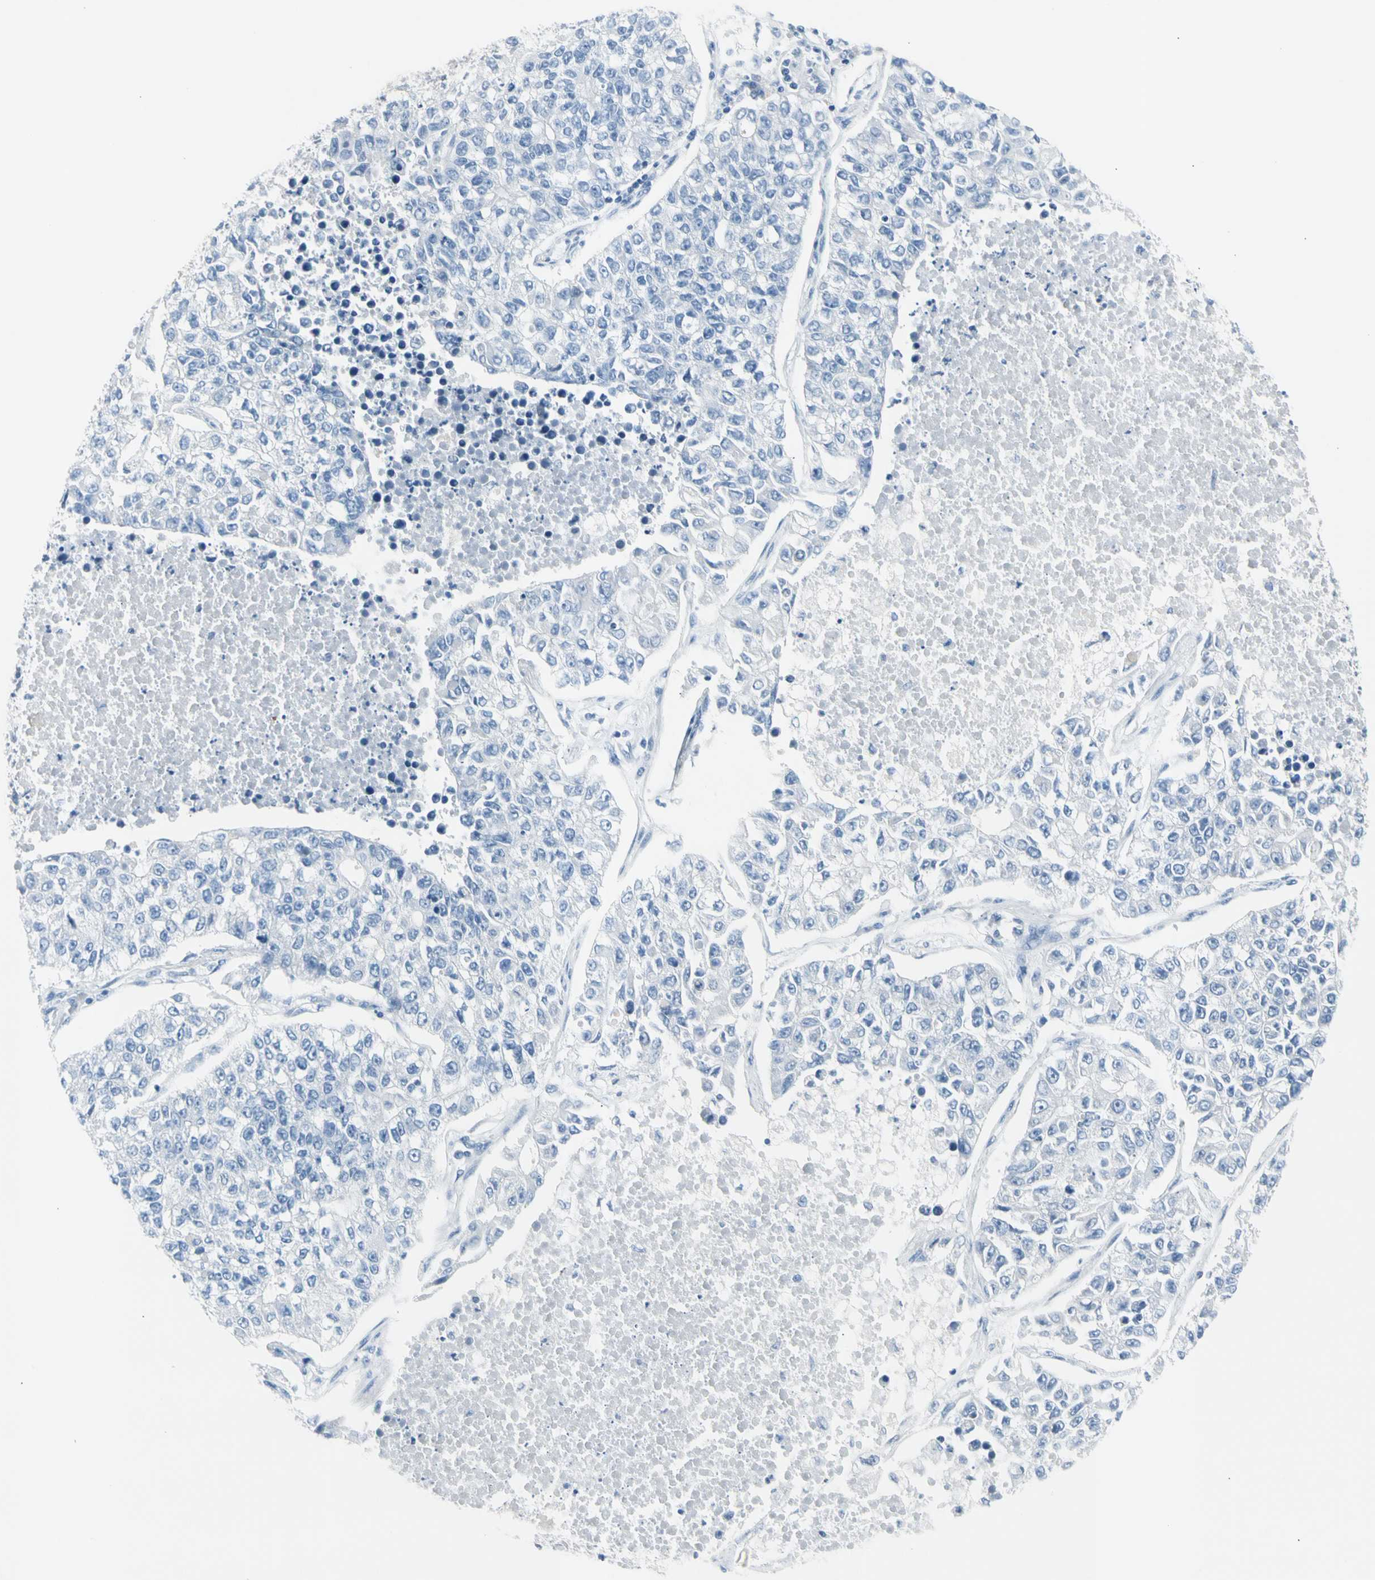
{"staining": {"intensity": "negative", "quantity": "none", "location": "none"}, "tissue": "lung cancer", "cell_type": "Tumor cells", "image_type": "cancer", "snomed": [{"axis": "morphology", "description": "Adenocarcinoma, NOS"}, {"axis": "topography", "description": "Lung"}], "caption": "This histopathology image is of lung adenocarcinoma stained with immunohistochemistry (IHC) to label a protein in brown with the nuclei are counter-stained blue. There is no positivity in tumor cells.", "gene": "TPO", "patient": {"sex": "male", "age": 49}}